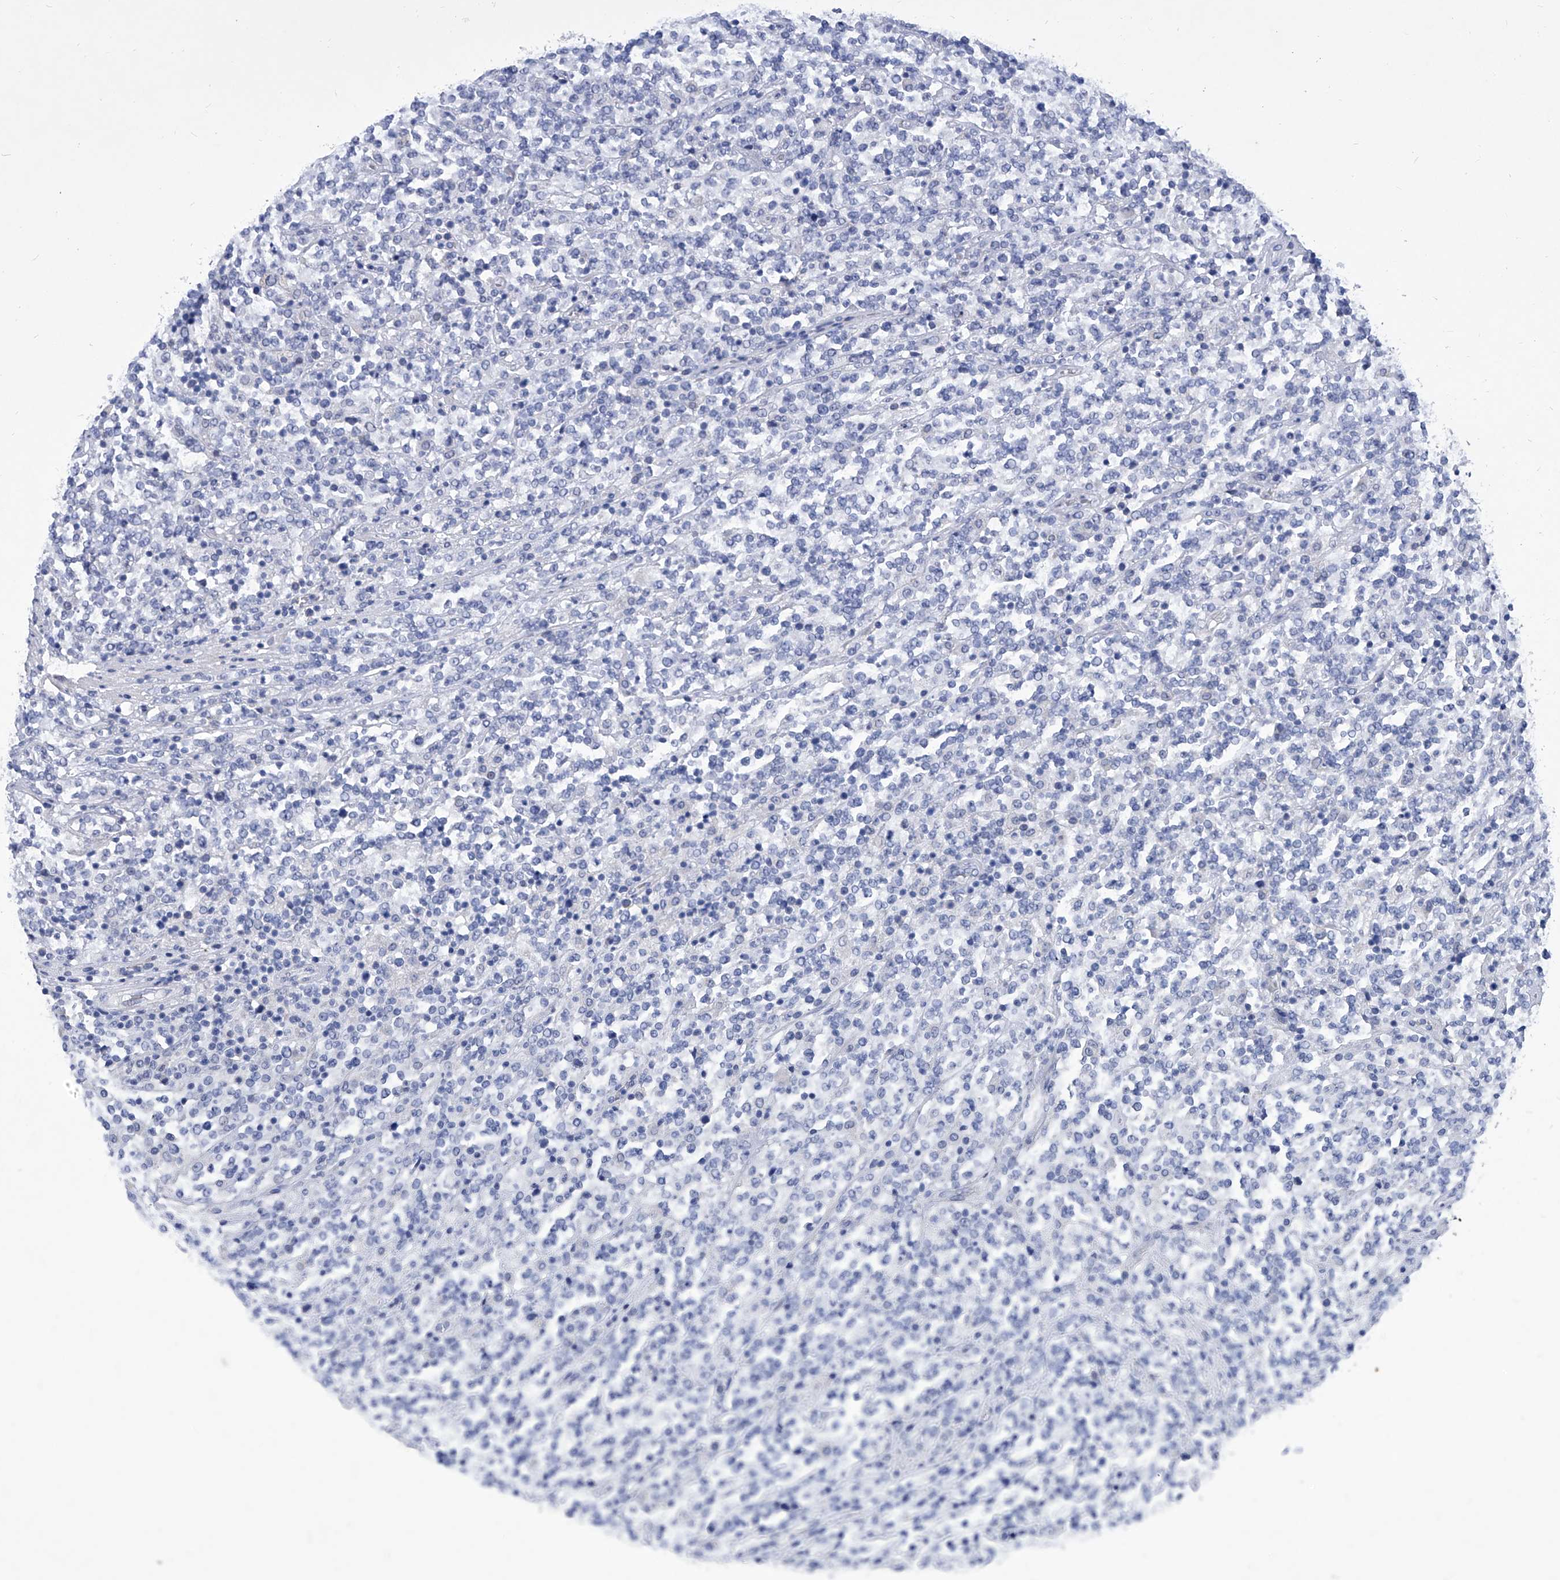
{"staining": {"intensity": "negative", "quantity": "none", "location": "none"}, "tissue": "lymphoma", "cell_type": "Tumor cells", "image_type": "cancer", "snomed": [{"axis": "morphology", "description": "Malignant lymphoma, non-Hodgkin's type, High grade"}, {"axis": "topography", "description": "Soft tissue"}], "caption": "Protein analysis of high-grade malignant lymphoma, non-Hodgkin's type exhibits no significant expression in tumor cells.", "gene": "IFNL2", "patient": {"sex": "male", "age": 18}}